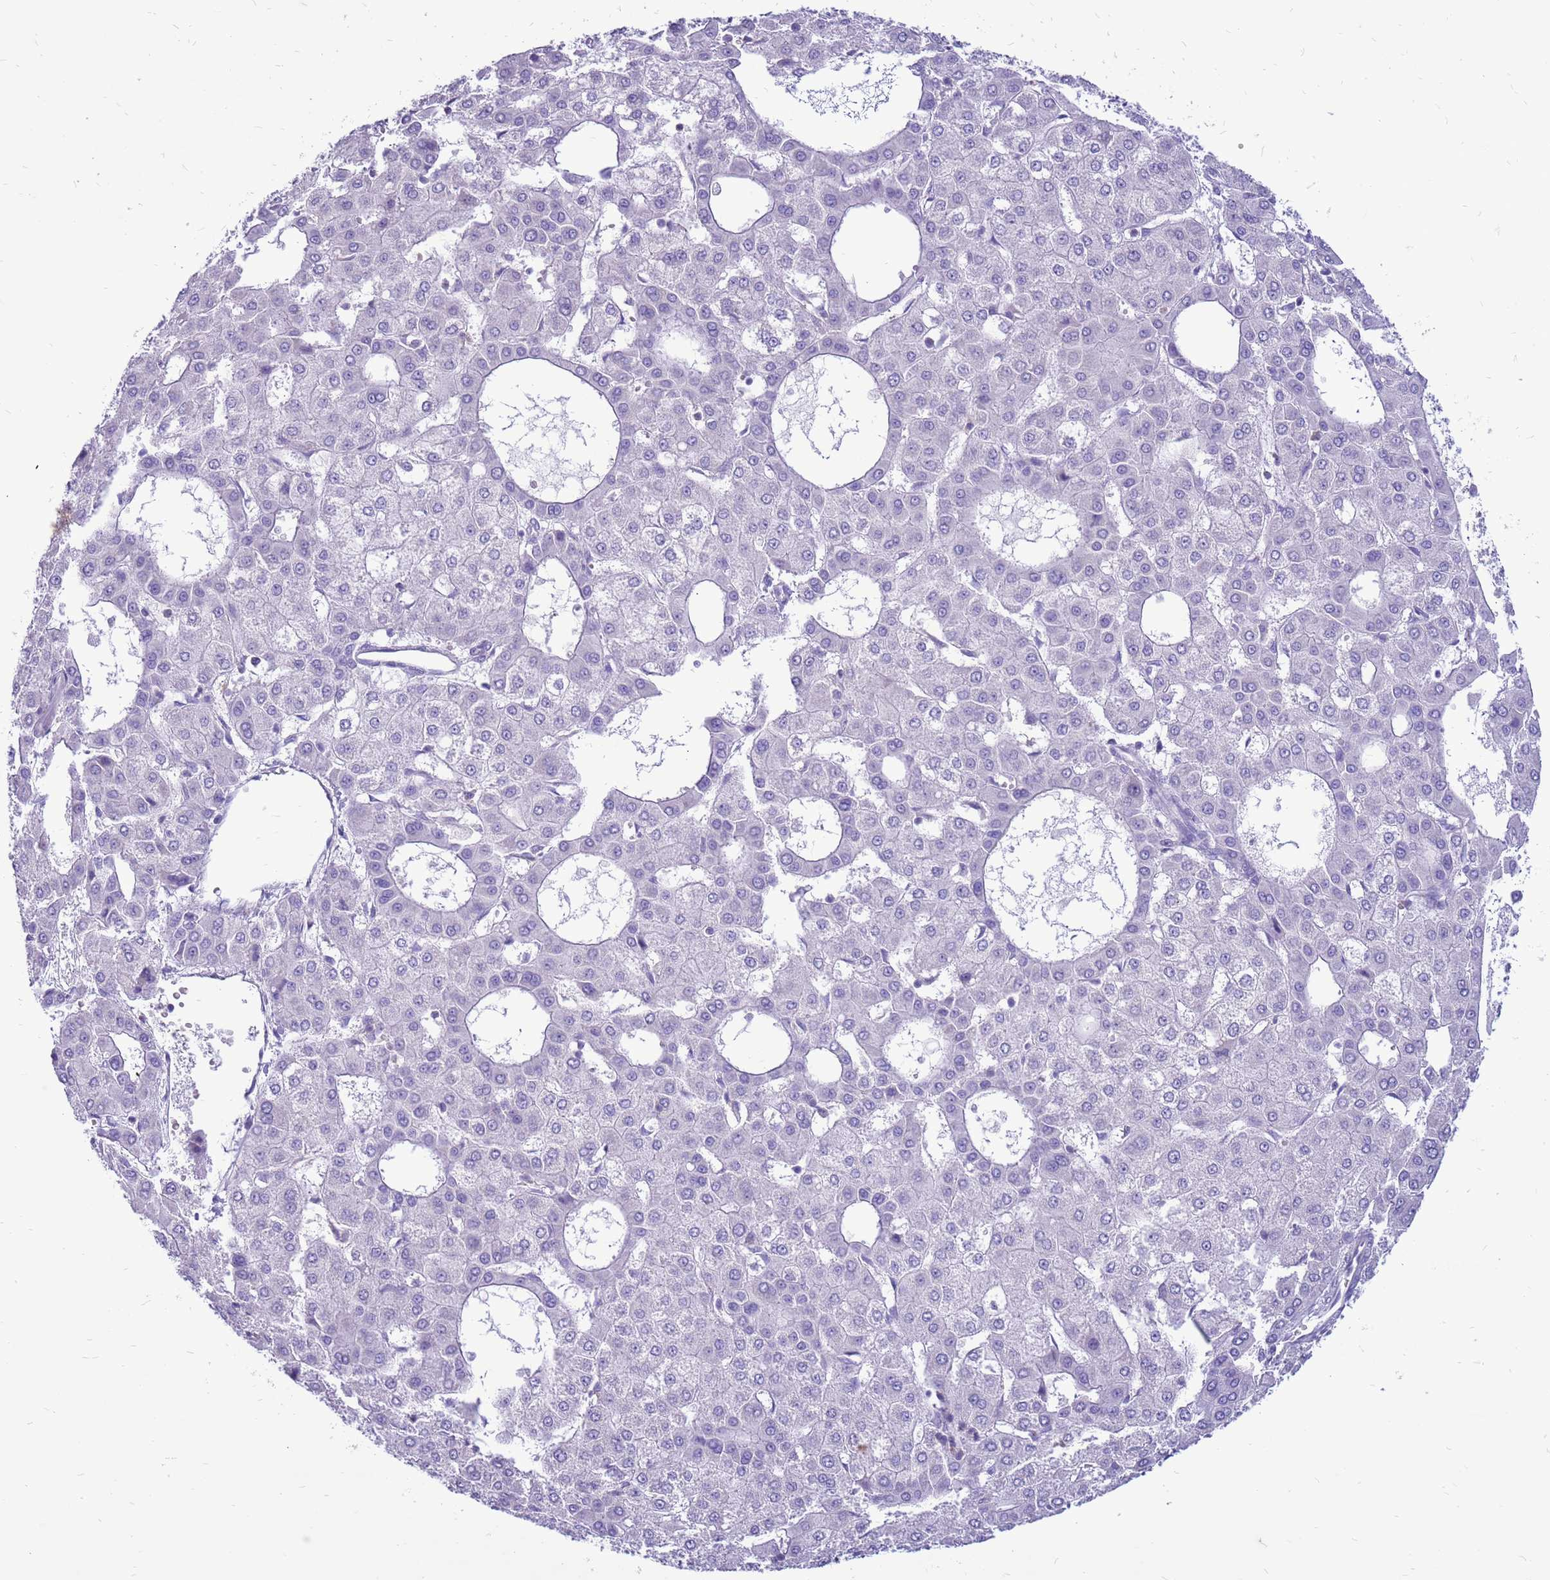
{"staining": {"intensity": "negative", "quantity": "none", "location": "none"}, "tissue": "liver cancer", "cell_type": "Tumor cells", "image_type": "cancer", "snomed": [{"axis": "morphology", "description": "Carcinoma, Hepatocellular, NOS"}, {"axis": "topography", "description": "Liver"}], "caption": "Immunohistochemistry micrograph of human liver cancer (hepatocellular carcinoma) stained for a protein (brown), which reveals no staining in tumor cells.", "gene": "PDE10A", "patient": {"sex": "male", "age": 47}}